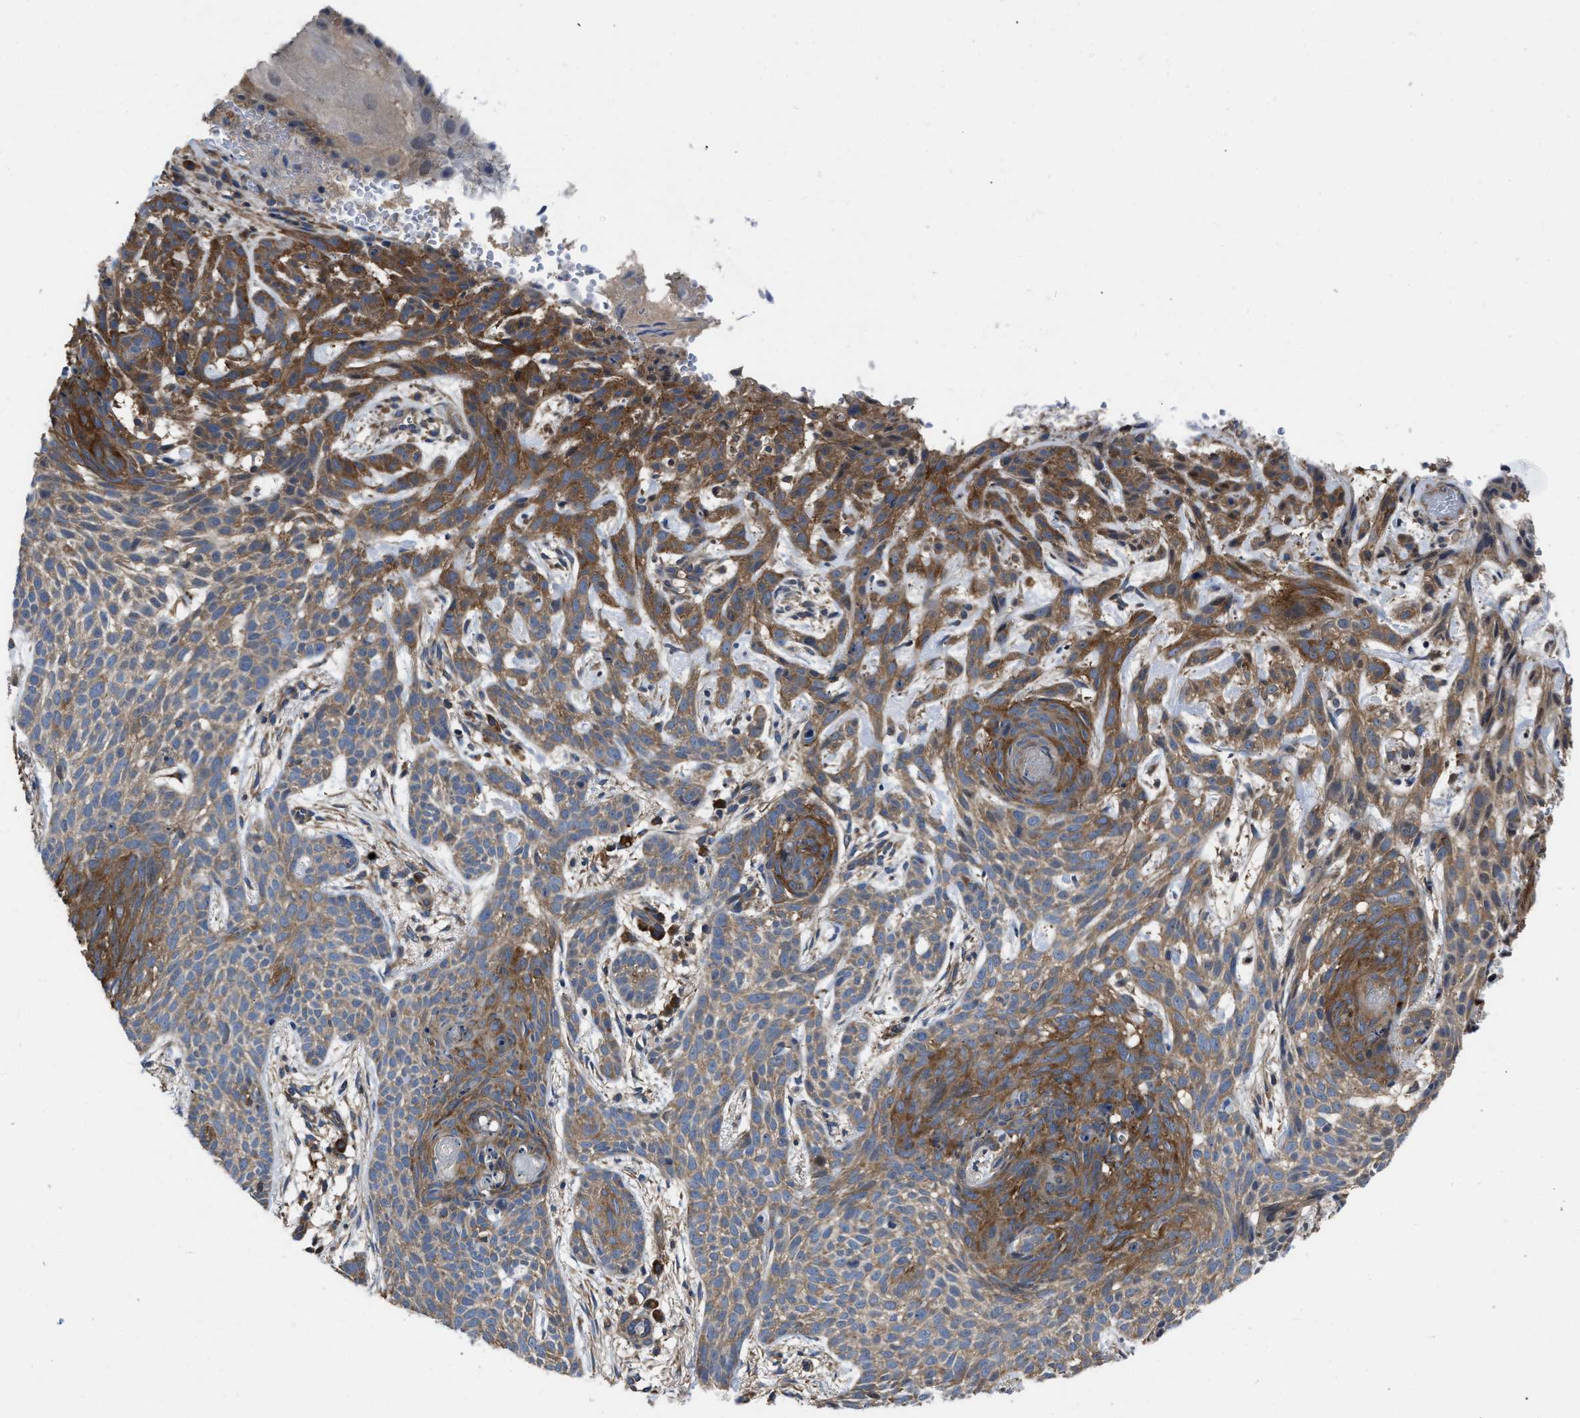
{"staining": {"intensity": "moderate", "quantity": ">75%", "location": "cytoplasmic/membranous"}, "tissue": "skin cancer", "cell_type": "Tumor cells", "image_type": "cancer", "snomed": [{"axis": "morphology", "description": "Basal cell carcinoma"}, {"axis": "topography", "description": "Skin"}], "caption": "Immunohistochemistry (IHC) photomicrograph of skin cancer stained for a protein (brown), which demonstrates medium levels of moderate cytoplasmic/membranous expression in approximately >75% of tumor cells.", "gene": "YARS1", "patient": {"sex": "female", "age": 59}}